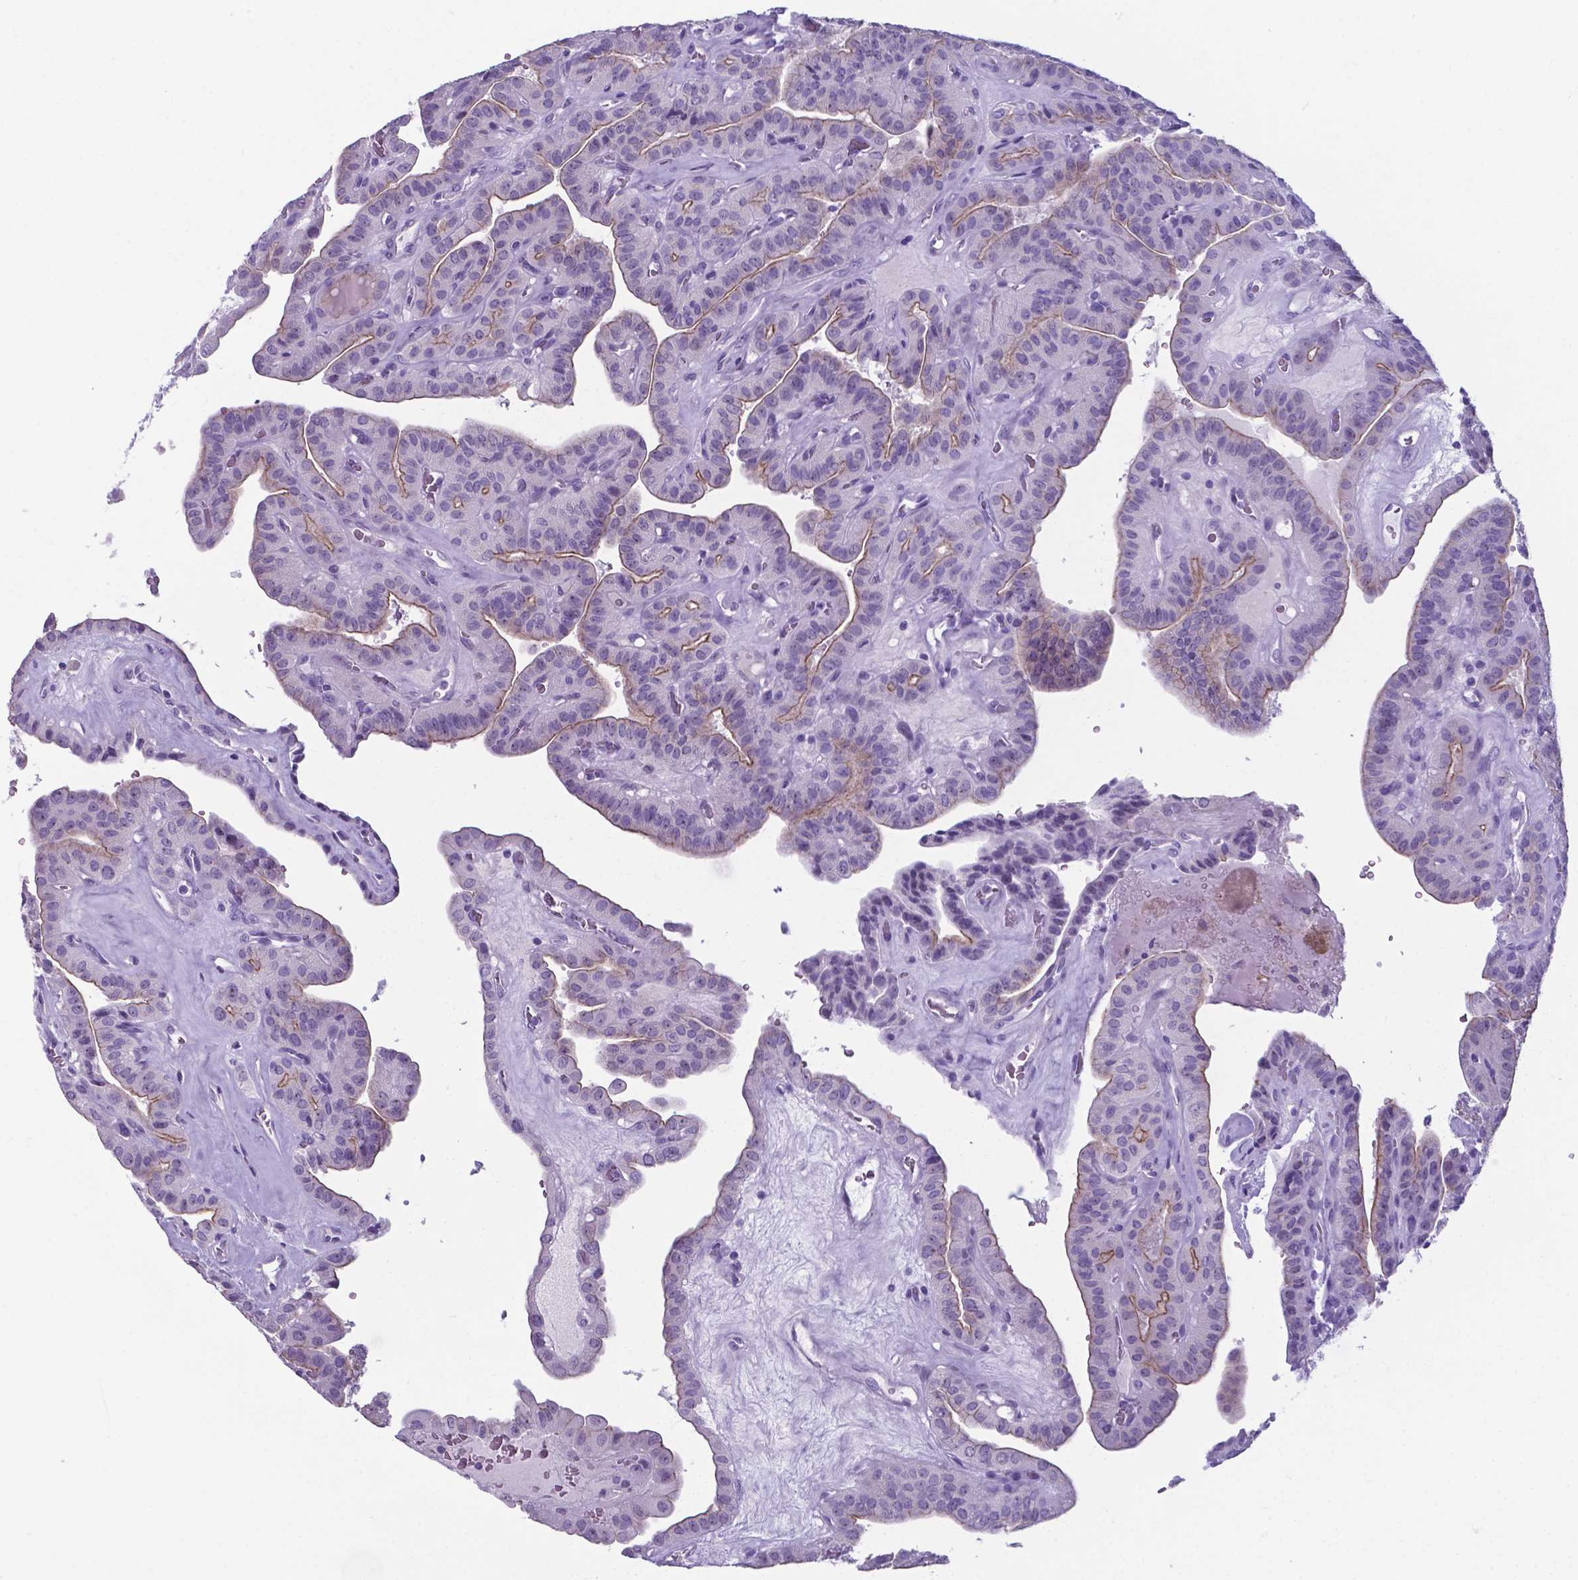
{"staining": {"intensity": "moderate", "quantity": ">75%", "location": "cytoplasmic/membranous"}, "tissue": "thyroid cancer", "cell_type": "Tumor cells", "image_type": "cancer", "snomed": [{"axis": "morphology", "description": "Papillary adenocarcinoma, NOS"}, {"axis": "topography", "description": "Thyroid gland"}], "caption": "Immunohistochemistry histopathology image of neoplastic tissue: thyroid cancer stained using IHC shows medium levels of moderate protein expression localized specifically in the cytoplasmic/membranous of tumor cells, appearing as a cytoplasmic/membranous brown color.", "gene": "AP5B1", "patient": {"sex": "male", "age": 52}}